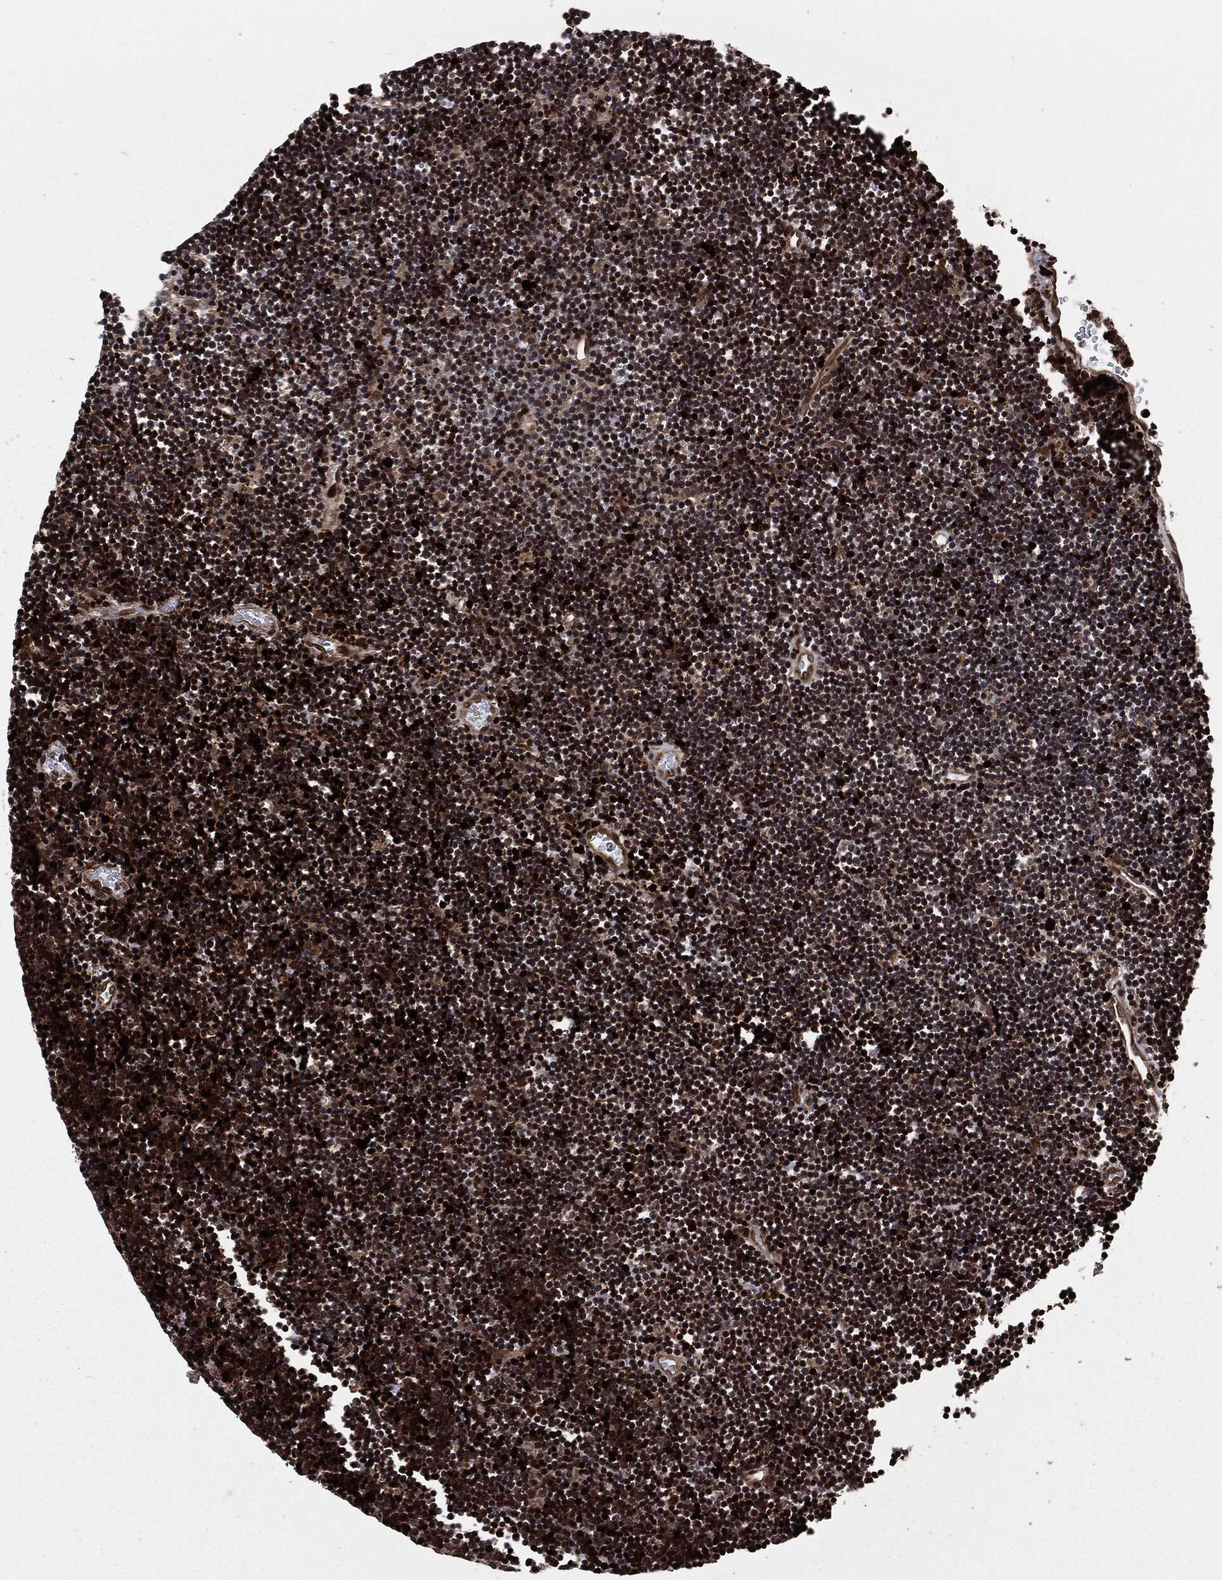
{"staining": {"intensity": "strong", "quantity": "25%-75%", "location": "cytoplasmic/membranous,nuclear"}, "tissue": "lymphoma", "cell_type": "Tumor cells", "image_type": "cancer", "snomed": [{"axis": "morphology", "description": "Malignant lymphoma, non-Hodgkin's type, Low grade"}, {"axis": "topography", "description": "Brain"}], "caption": "The micrograph demonstrates immunohistochemical staining of lymphoma. There is strong cytoplasmic/membranous and nuclear expression is seen in about 25%-75% of tumor cells.", "gene": "SMAD4", "patient": {"sex": "female", "age": 66}}